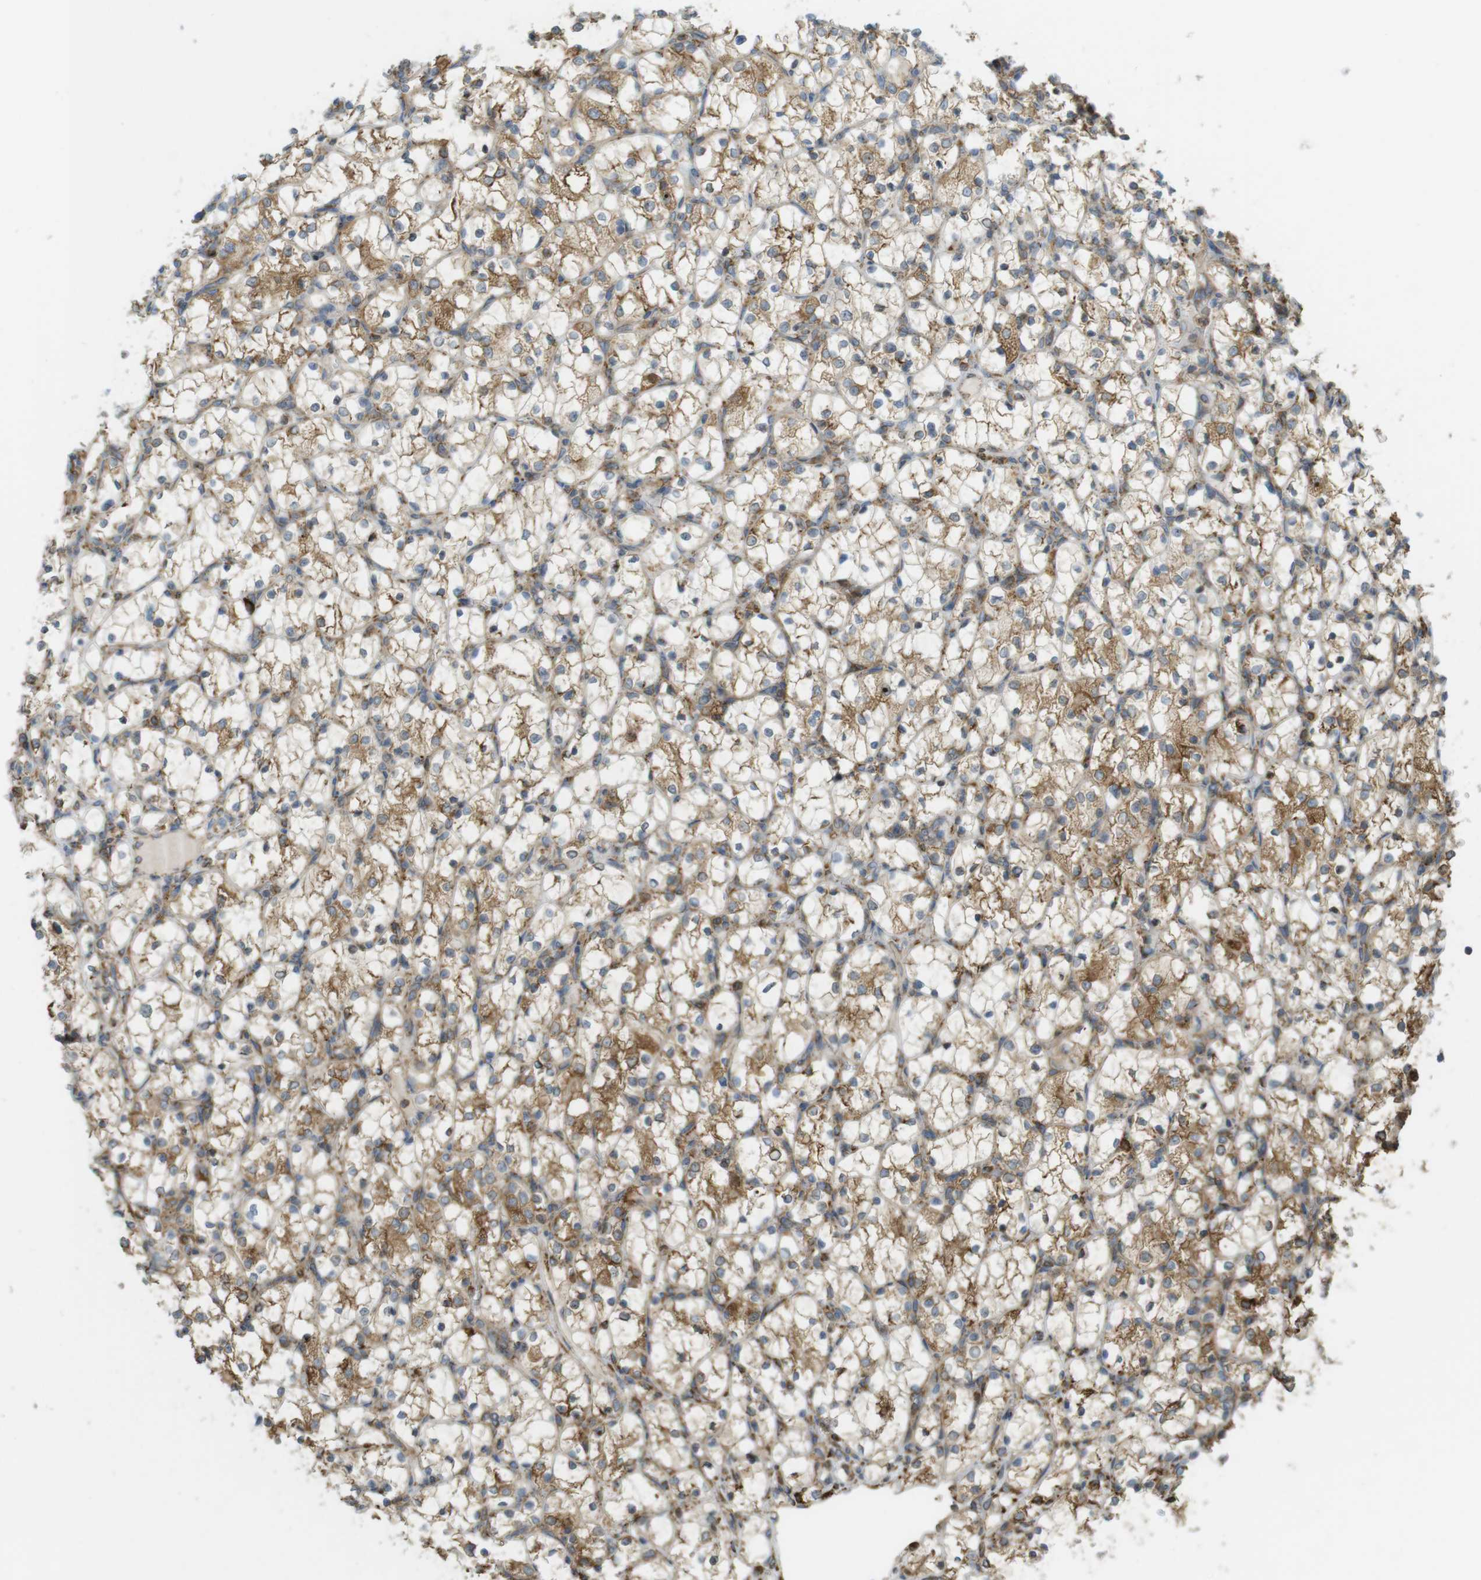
{"staining": {"intensity": "moderate", "quantity": "25%-75%", "location": "cytoplasmic/membranous"}, "tissue": "renal cancer", "cell_type": "Tumor cells", "image_type": "cancer", "snomed": [{"axis": "morphology", "description": "Adenocarcinoma, NOS"}, {"axis": "topography", "description": "Kidney"}], "caption": "Renal cancer (adenocarcinoma) tissue shows moderate cytoplasmic/membranous positivity in approximately 25%-75% of tumor cells, visualized by immunohistochemistry.", "gene": "MBOAT2", "patient": {"sex": "female", "age": 69}}